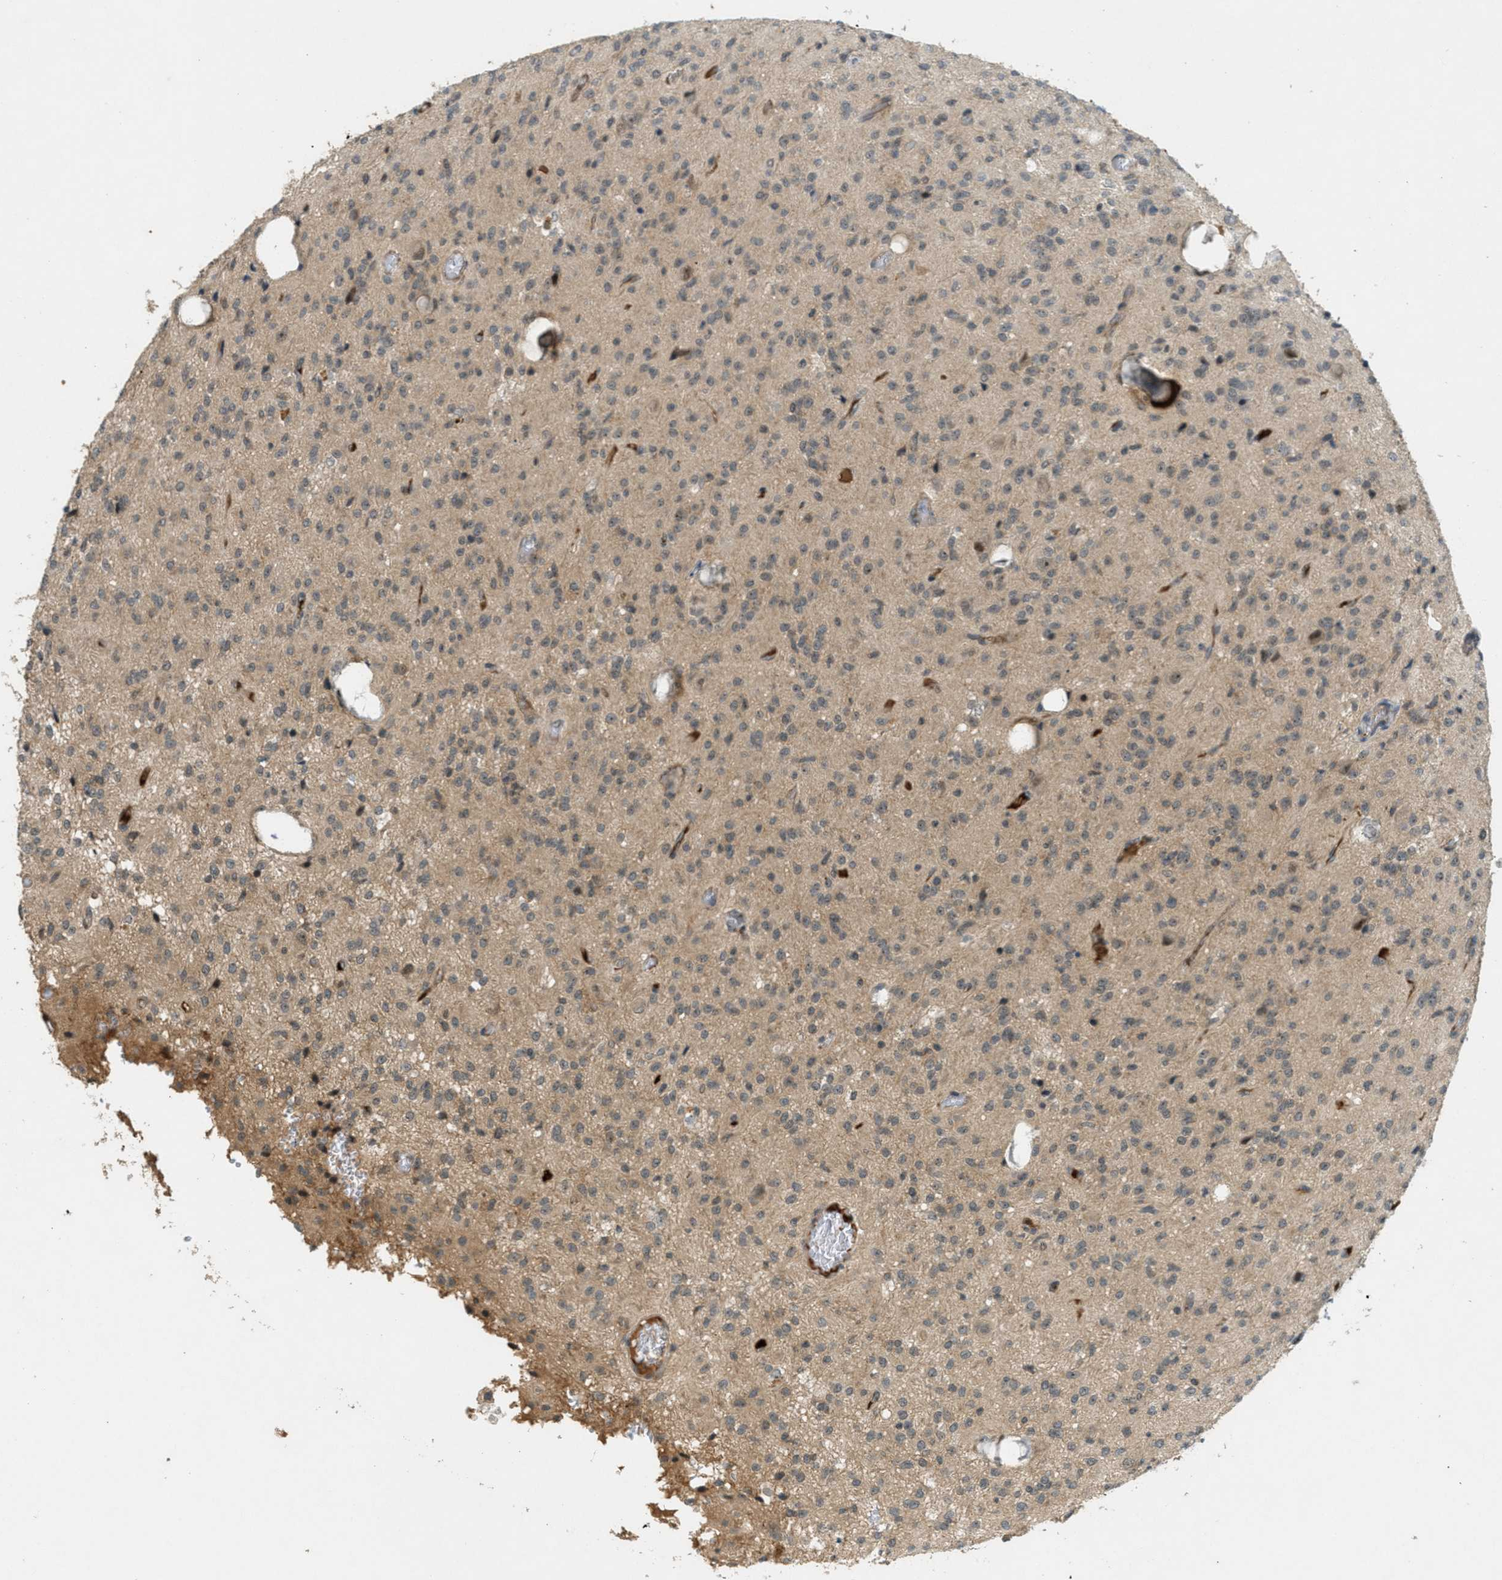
{"staining": {"intensity": "weak", "quantity": "25%-75%", "location": "cytoplasmic/membranous"}, "tissue": "glioma", "cell_type": "Tumor cells", "image_type": "cancer", "snomed": [{"axis": "morphology", "description": "Glioma, malignant, High grade"}, {"axis": "topography", "description": "Brain"}], "caption": "IHC image of neoplastic tissue: human high-grade glioma (malignant) stained using immunohistochemistry (IHC) displays low levels of weak protein expression localized specifically in the cytoplasmic/membranous of tumor cells, appearing as a cytoplasmic/membranous brown color.", "gene": "STK11", "patient": {"sex": "female", "age": 59}}